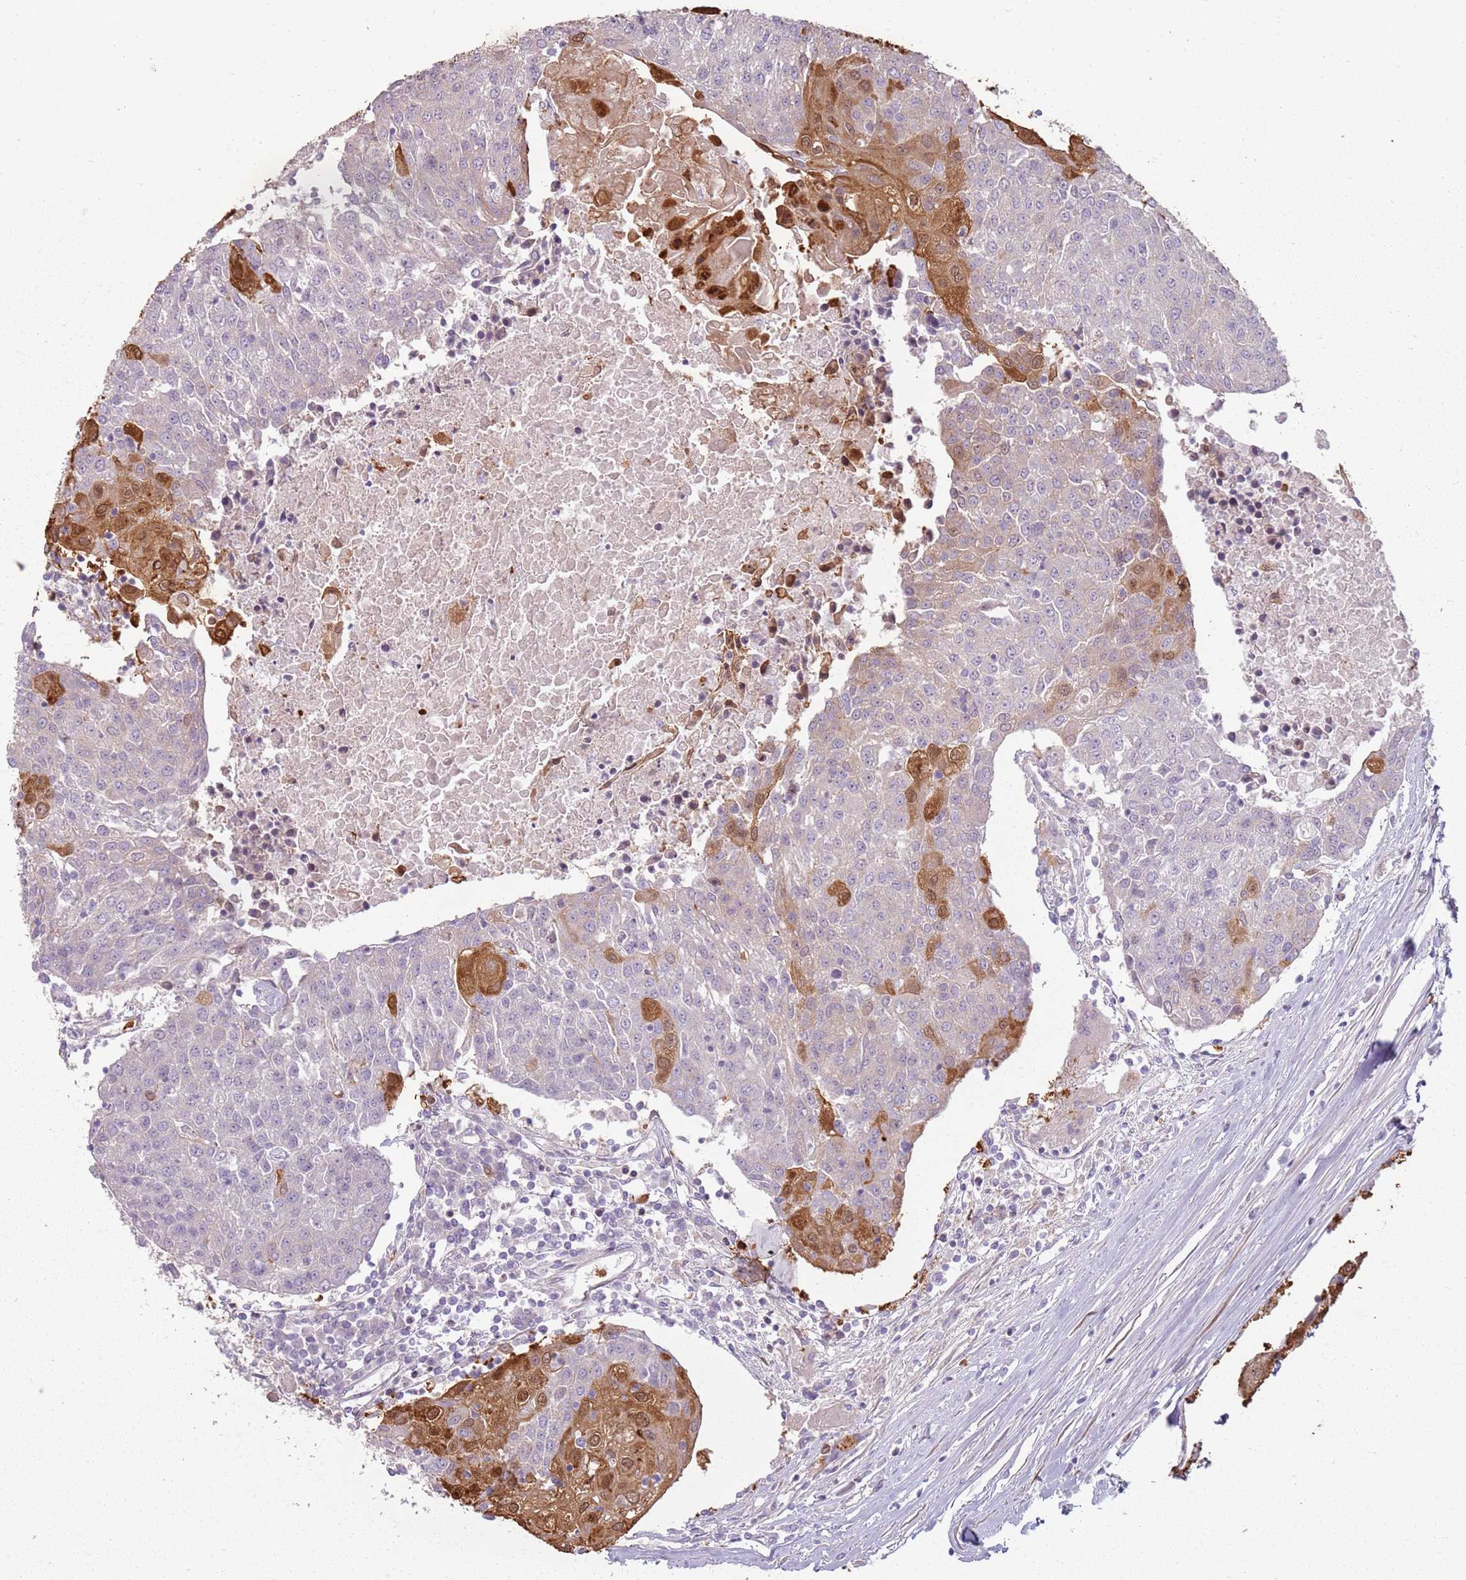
{"staining": {"intensity": "moderate", "quantity": "<25%", "location": "cytoplasmic/membranous"}, "tissue": "urothelial cancer", "cell_type": "Tumor cells", "image_type": "cancer", "snomed": [{"axis": "morphology", "description": "Urothelial carcinoma, High grade"}, {"axis": "topography", "description": "Urinary bladder"}], "caption": "The immunohistochemical stain highlights moderate cytoplasmic/membranous staining in tumor cells of high-grade urothelial carcinoma tissue.", "gene": "SPAG4", "patient": {"sex": "female", "age": 85}}